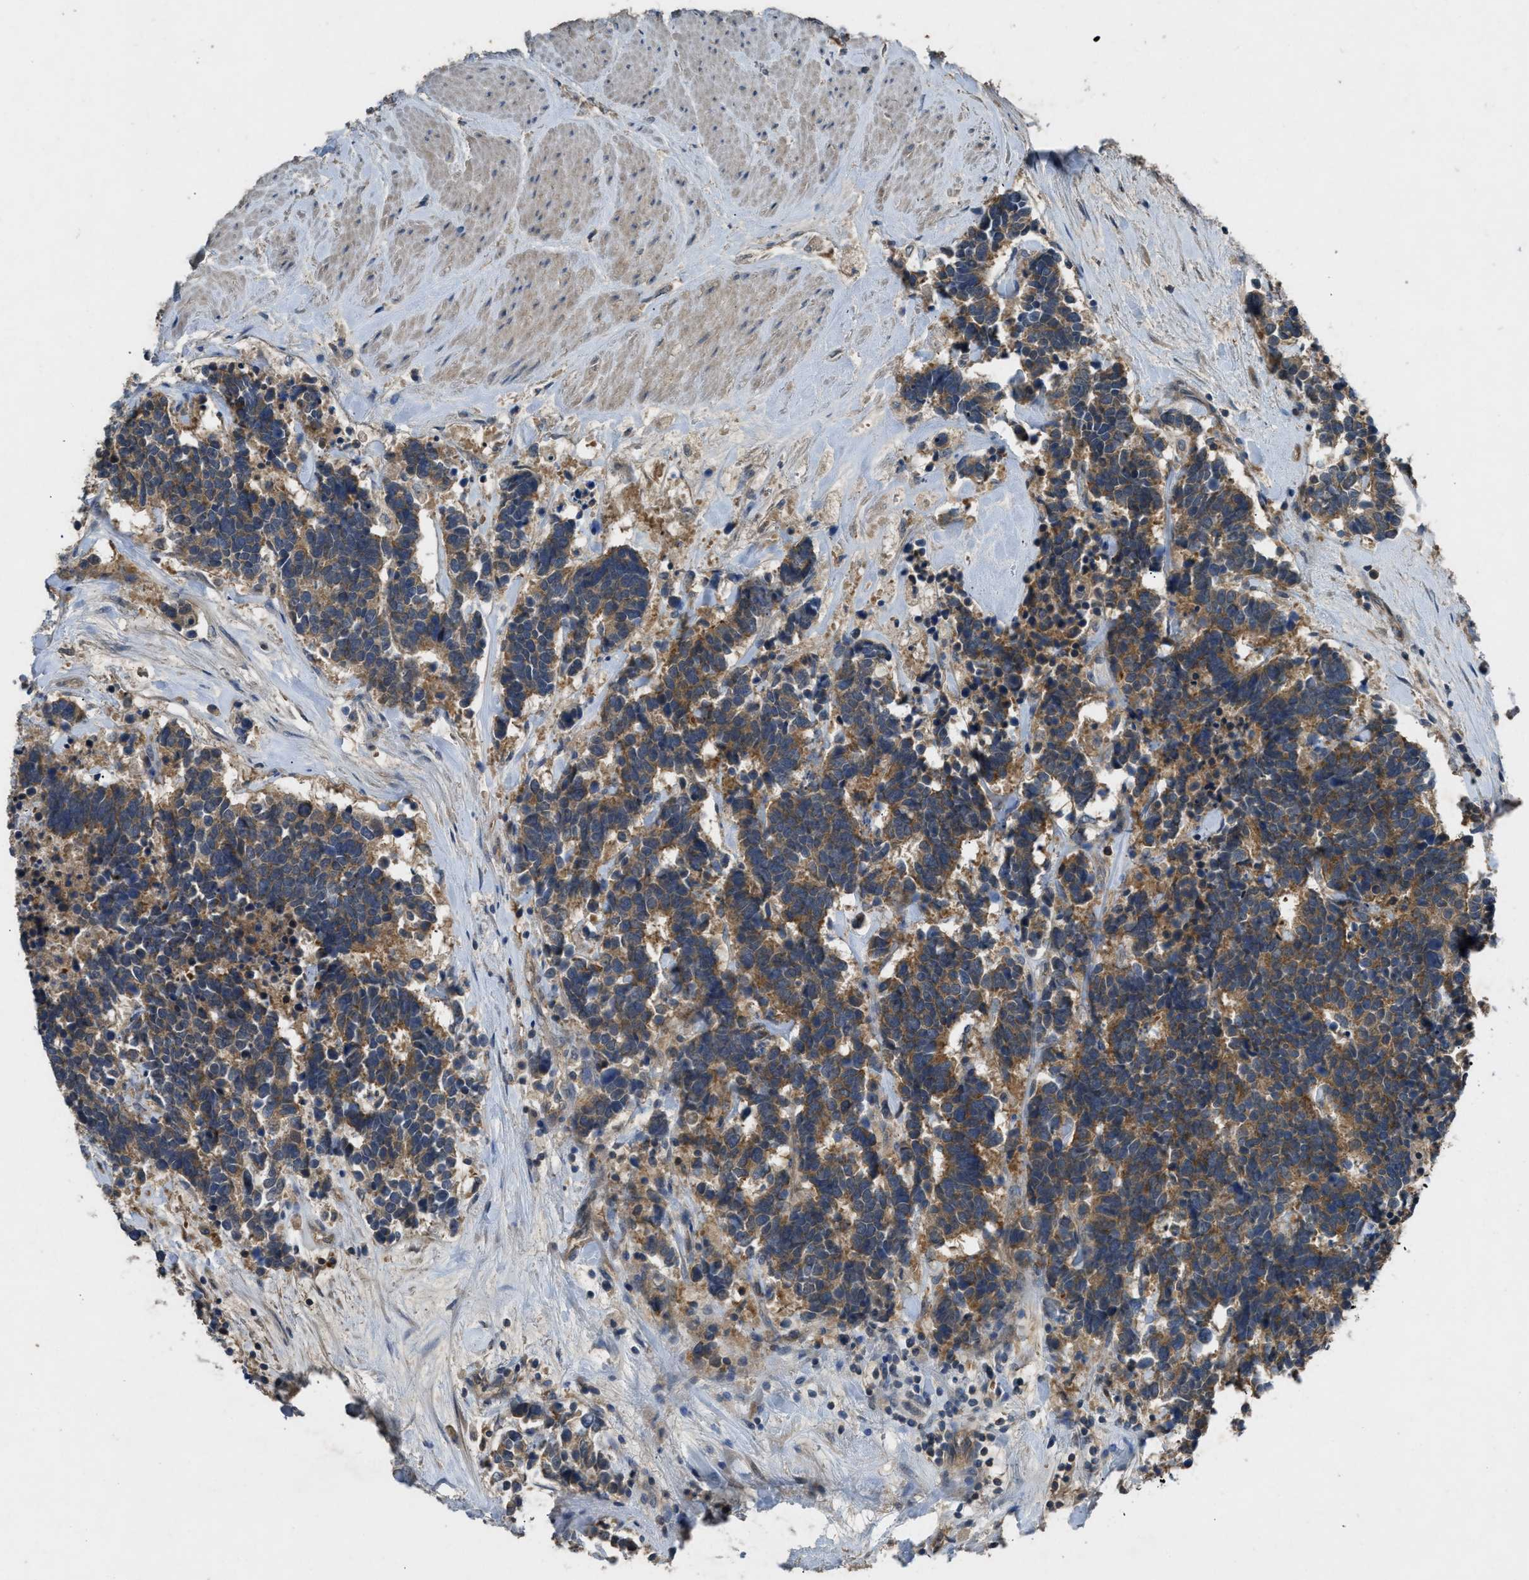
{"staining": {"intensity": "moderate", "quantity": ">75%", "location": "cytoplasmic/membranous"}, "tissue": "carcinoid", "cell_type": "Tumor cells", "image_type": "cancer", "snomed": [{"axis": "morphology", "description": "Carcinoma, NOS"}, {"axis": "morphology", "description": "Carcinoid, malignant, NOS"}, {"axis": "topography", "description": "Urinary bladder"}], "caption": "Protein expression by IHC reveals moderate cytoplasmic/membranous expression in about >75% of tumor cells in carcinoid. The protein of interest is stained brown, and the nuclei are stained in blue (DAB IHC with brightfield microscopy, high magnification).", "gene": "PPP3CA", "patient": {"sex": "male", "age": 57}}